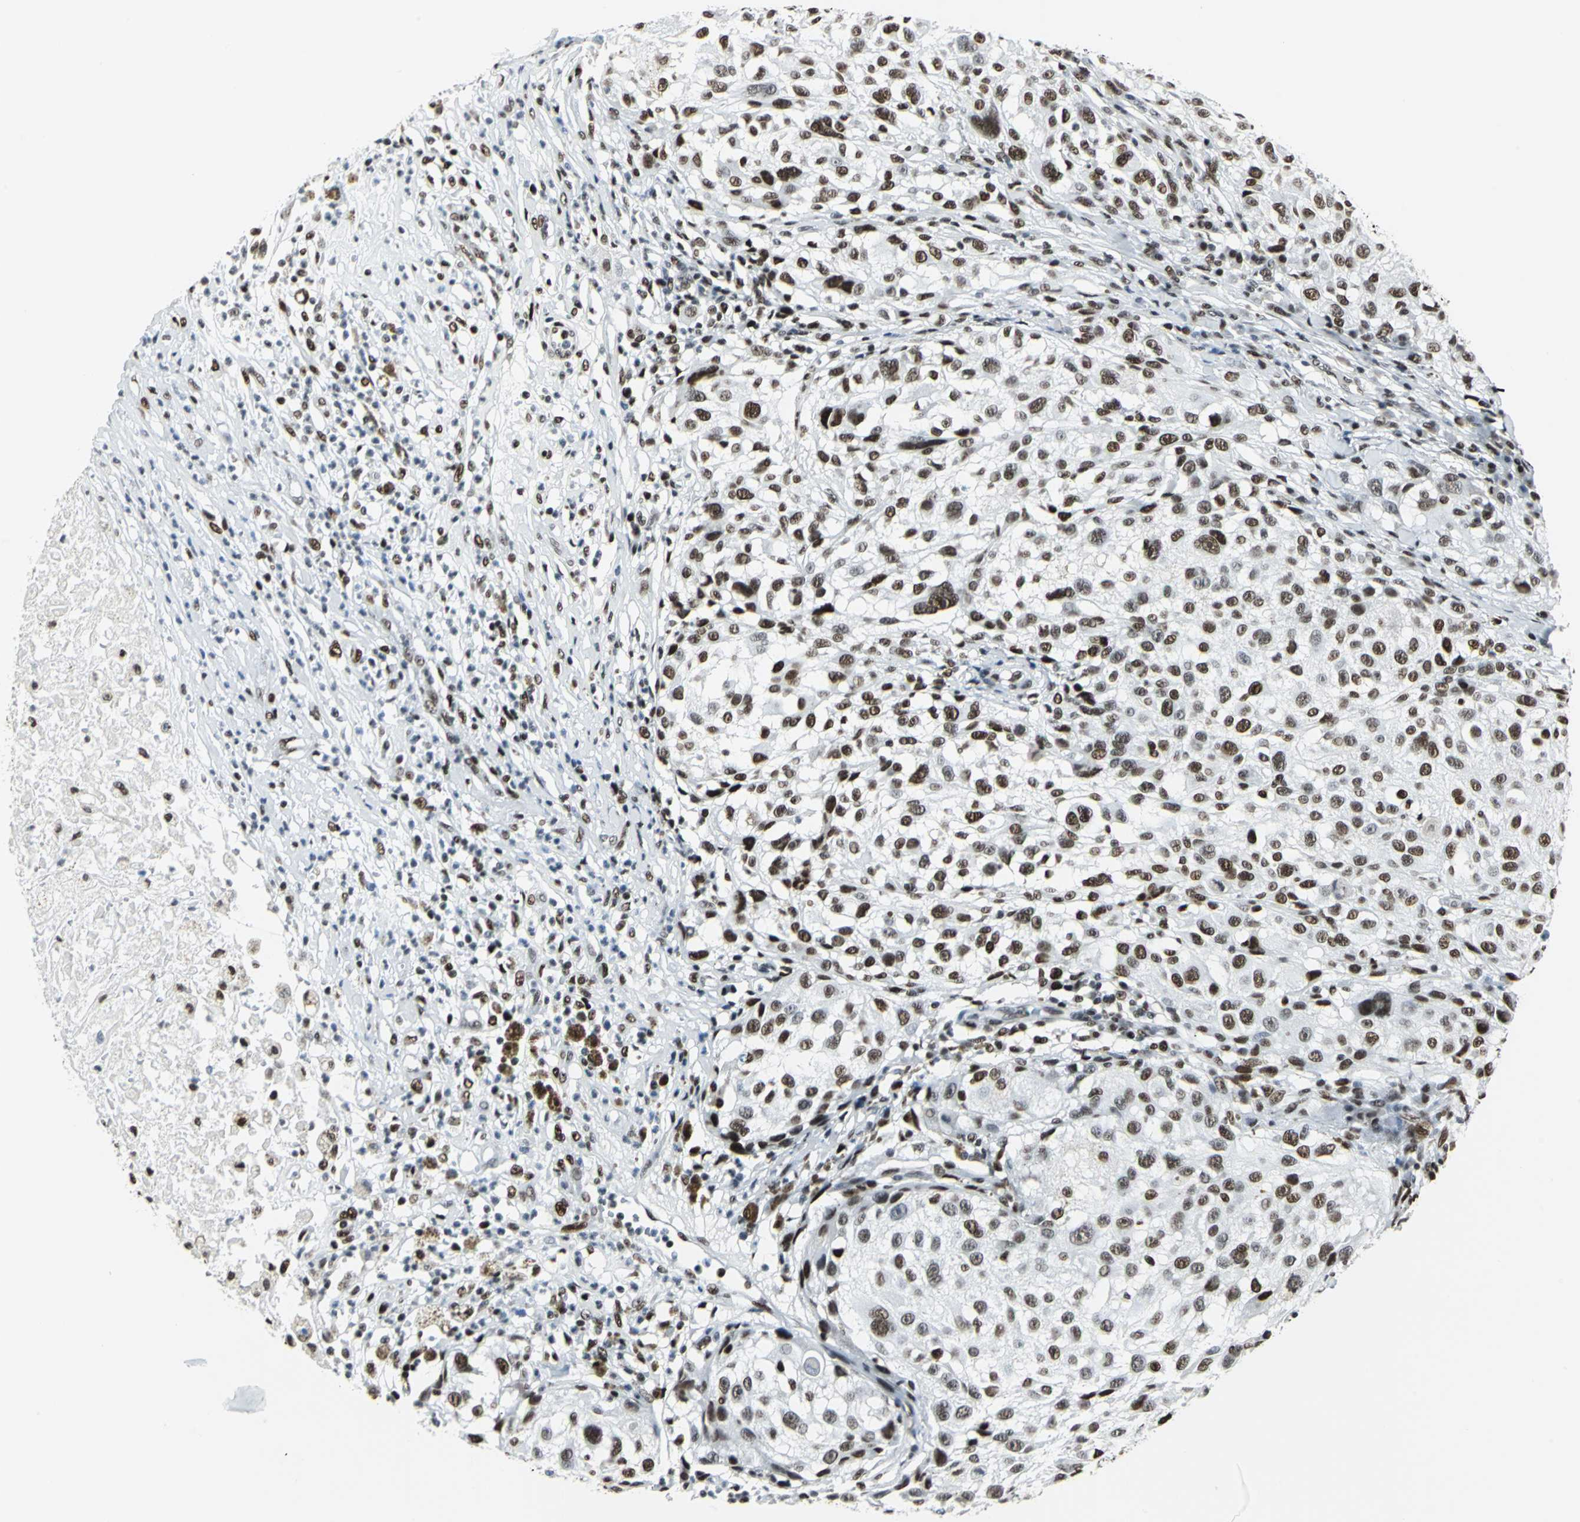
{"staining": {"intensity": "strong", "quantity": ">75%", "location": "nuclear"}, "tissue": "melanoma", "cell_type": "Tumor cells", "image_type": "cancer", "snomed": [{"axis": "morphology", "description": "Necrosis, NOS"}, {"axis": "morphology", "description": "Malignant melanoma, NOS"}, {"axis": "topography", "description": "Skin"}], "caption": "Malignant melanoma stained with a protein marker demonstrates strong staining in tumor cells.", "gene": "HDAC2", "patient": {"sex": "female", "age": 87}}